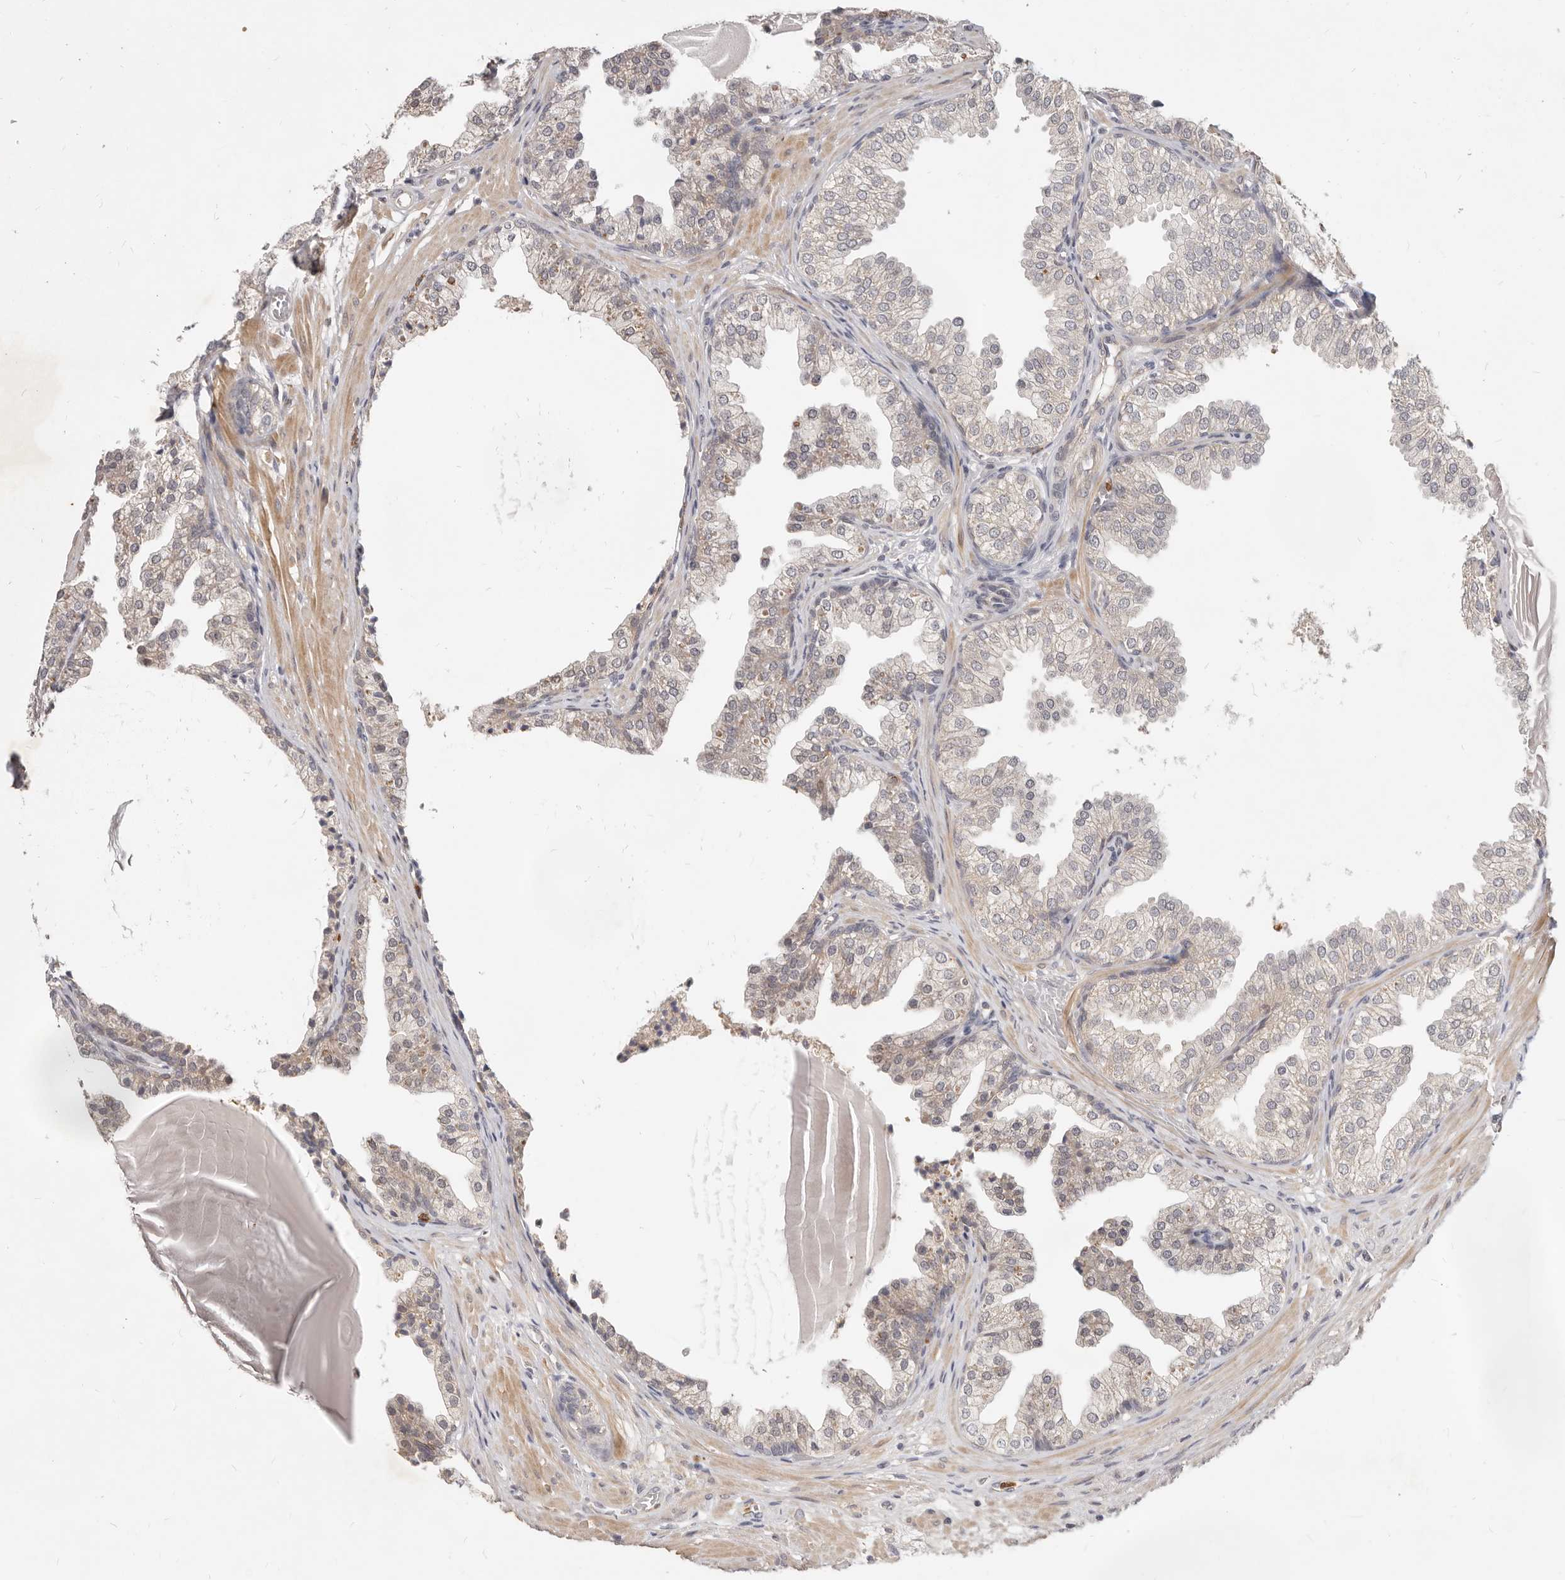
{"staining": {"intensity": "weak", "quantity": "<25%", "location": "cytoplasmic/membranous"}, "tissue": "prostate", "cell_type": "Glandular cells", "image_type": "normal", "snomed": [{"axis": "morphology", "description": "Normal tissue, NOS"}, {"axis": "topography", "description": "Prostate"}], "caption": "A photomicrograph of human prostate is negative for staining in glandular cells. The staining is performed using DAB brown chromogen with nuclei counter-stained in using hematoxylin.", "gene": "USP49", "patient": {"sex": "male", "age": 48}}